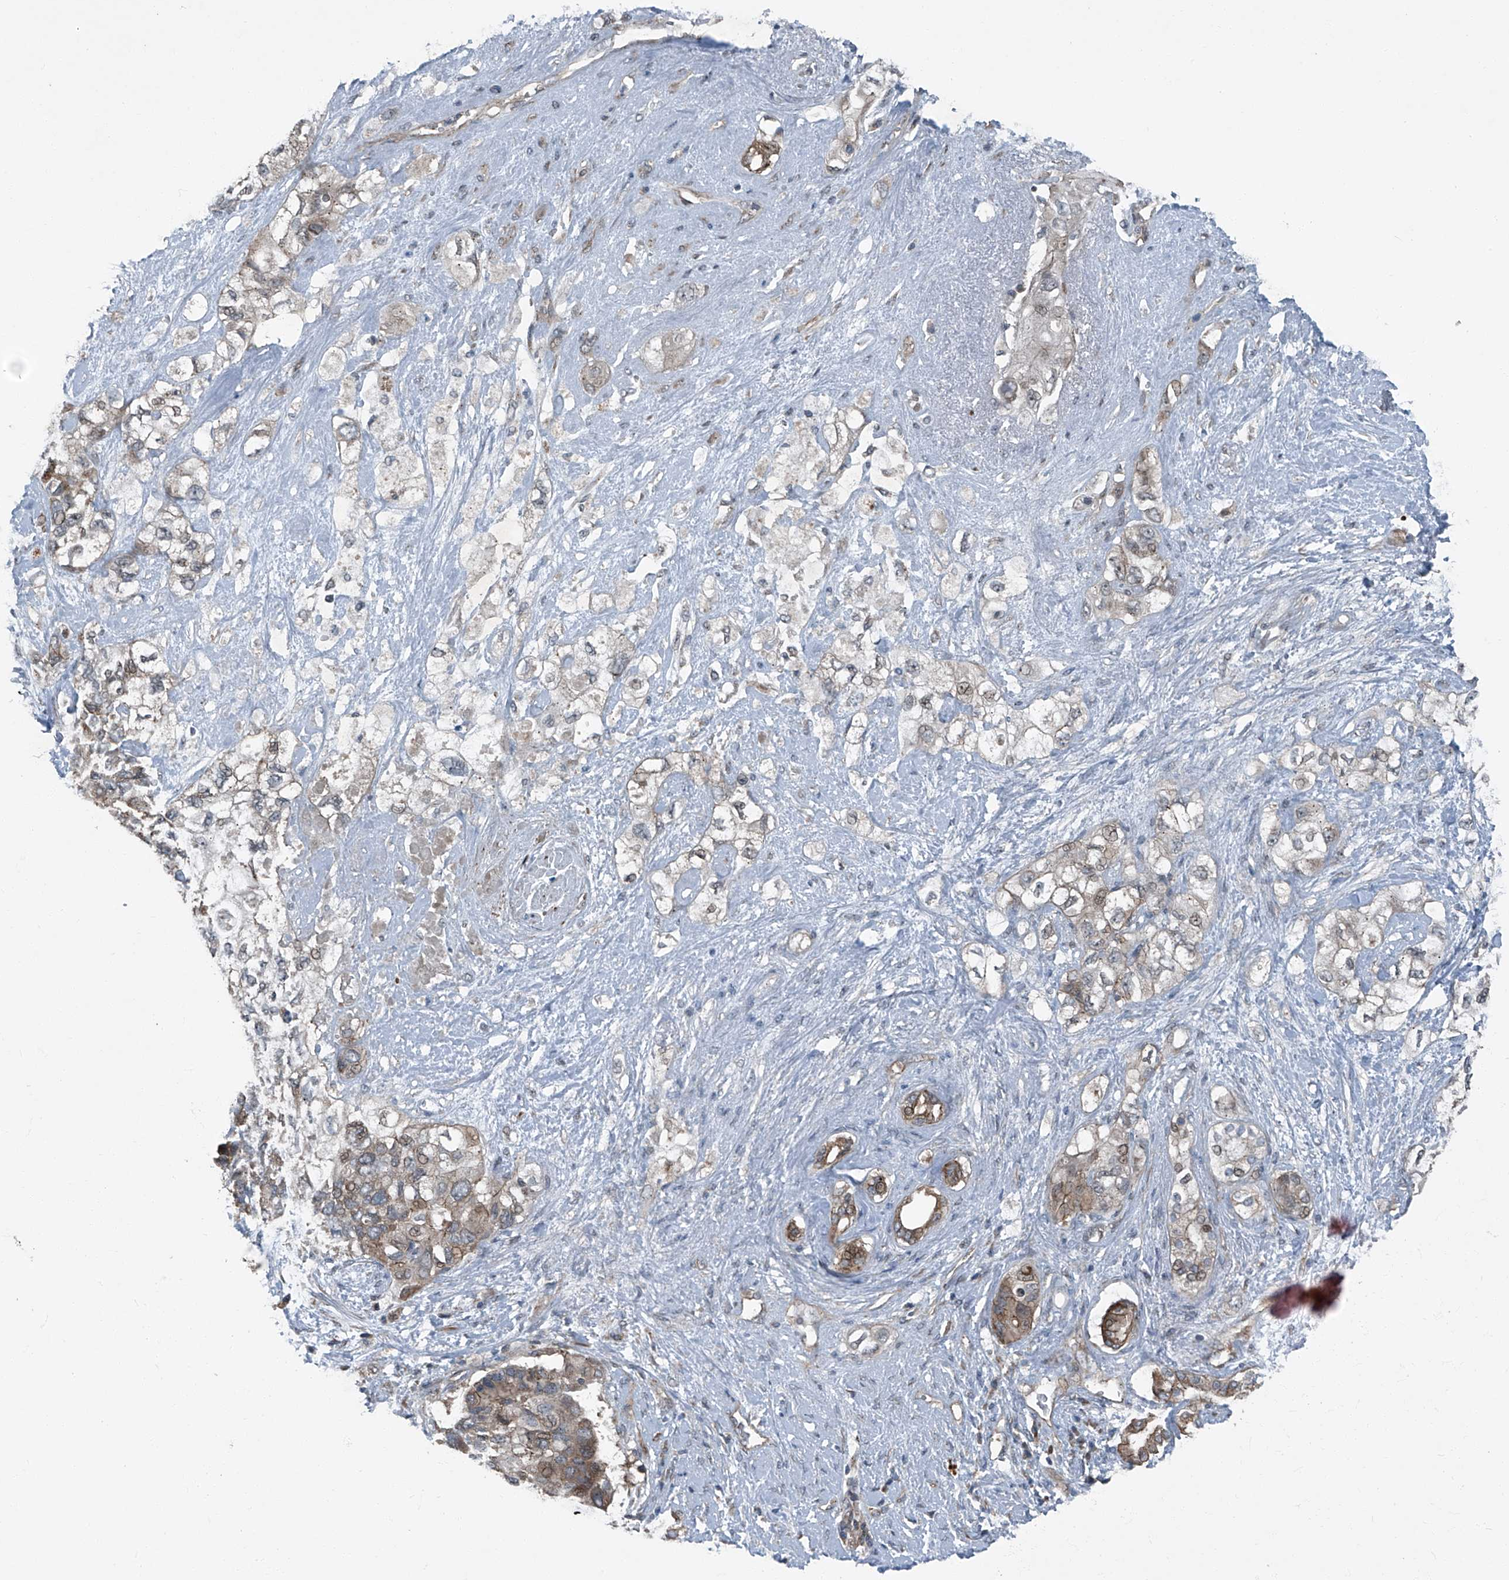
{"staining": {"intensity": "weak", "quantity": ">75%", "location": "cytoplasmic/membranous"}, "tissue": "pancreatic cancer", "cell_type": "Tumor cells", "image_type": "cancer", "snomed": [{"axis": "morphology", "description": "Adenocarcinoma, NOS"}, {"axis": "topography", "description": "Pancreas"}], "caption": "IHC photomicrograph of human adenocarcinoma (pancreatic) stained for a protein (brown), which exhibits low levels of weak cytoplasmic/membranous staining in approximately >75% of tumor cells.", "gene": "SENP2", "patient": {"sex": "female", "age": 56}}